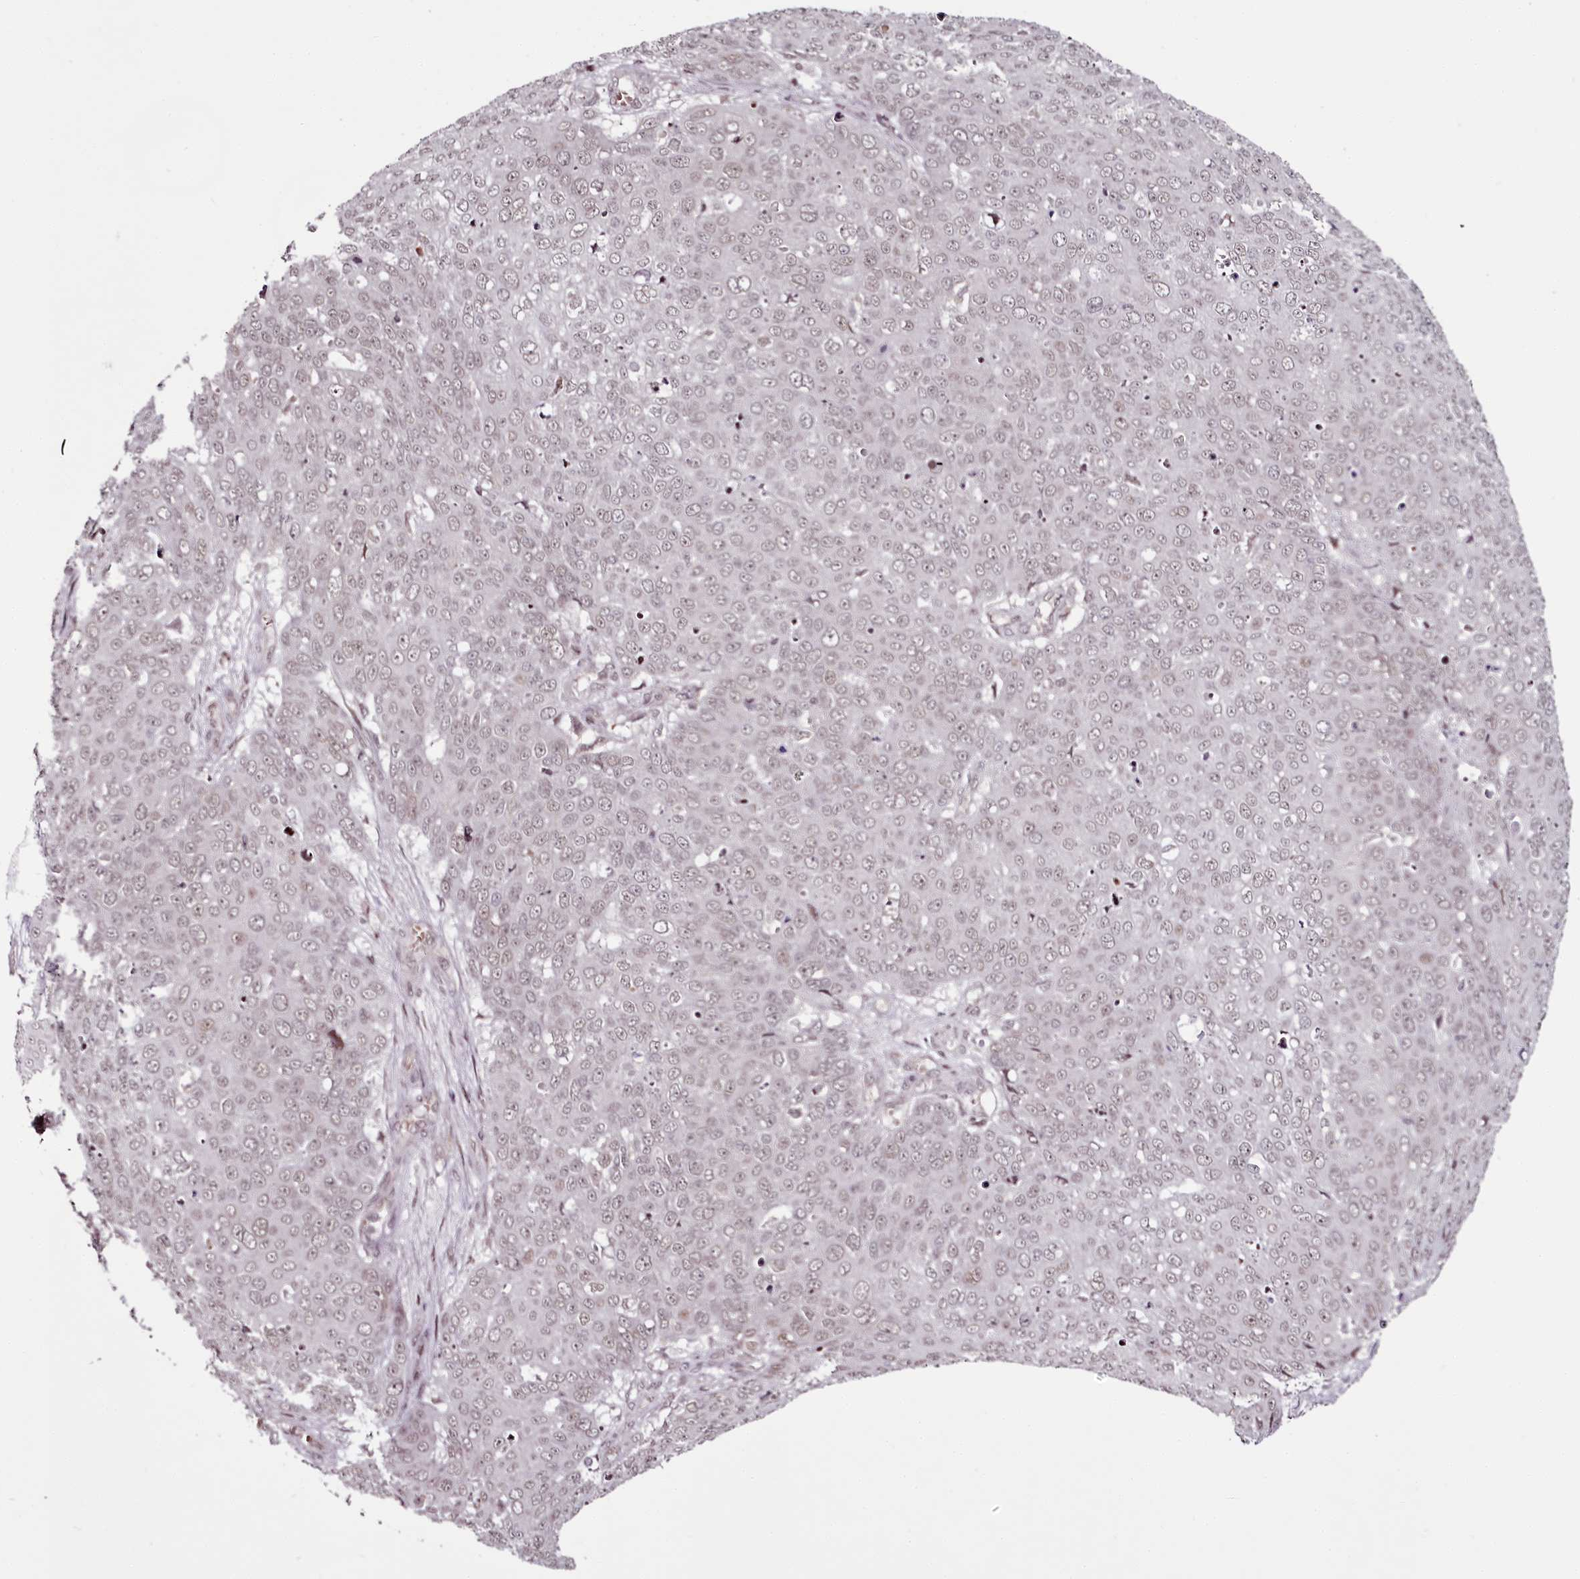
{"staining": {"intensity": "negative", "quantity": "none", "location": "none"}, "tissue": "skin cancer", "cell_type": "Tumor cells", "image_type": "cancer", "snomed": [{"axis": "morphology", "description": "Squamous cell carcinoma, NOS"}, {"axis": "topography", "description": "Skin"}], "caption": "High power microscopy micrograph of an IHC micrograph of skin cancer (squamous cell carcinoma), revealing no significant staining in tumor cells. The staining is performed using DAB brown chromogen with nuclei counter-stained in using hematoxylin.", "gene": "THYN1", "patient": {"sex": "male", "age": 71}}